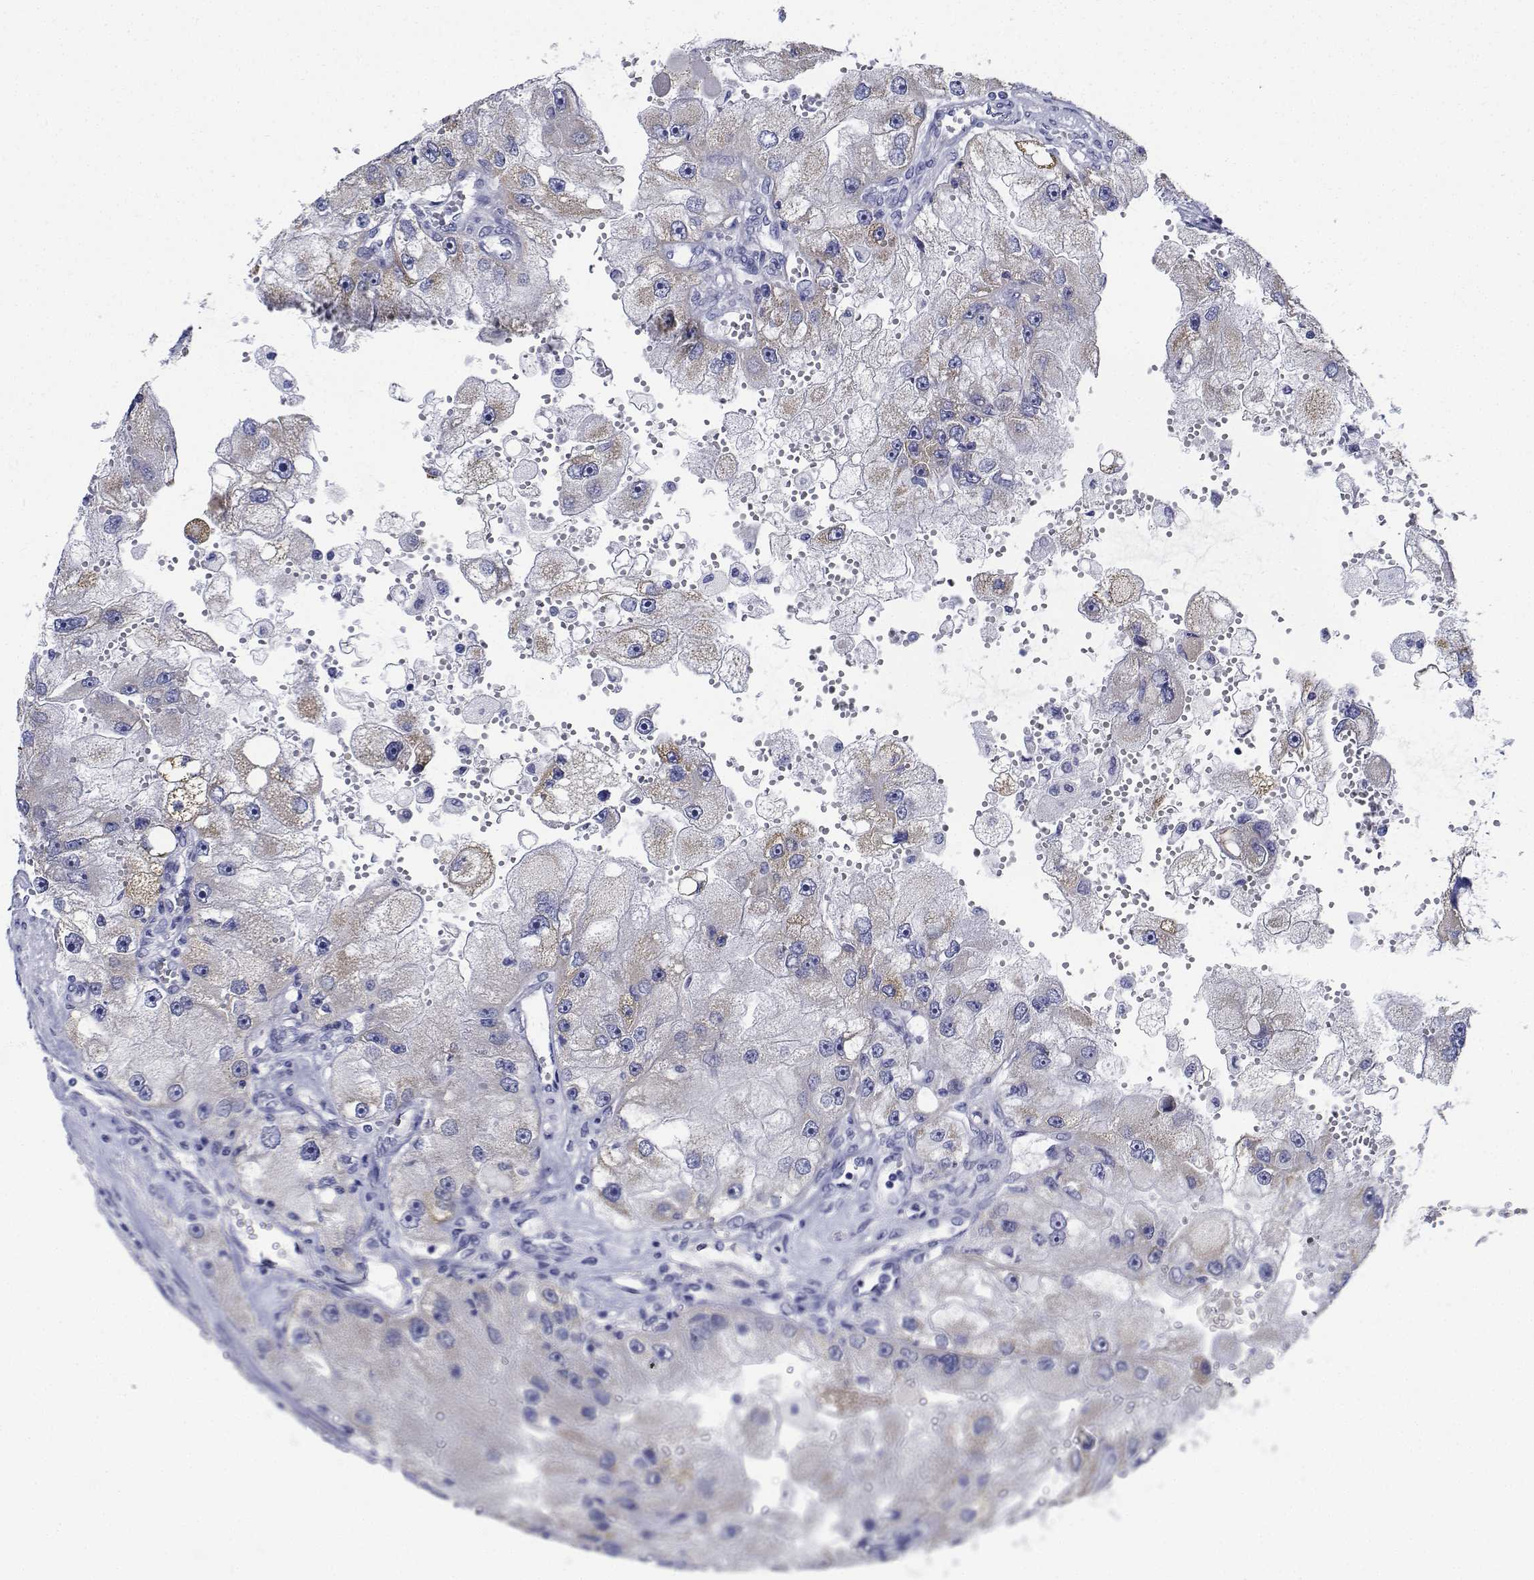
{"staining": {"intensity": "negative", "quantity": "none", "location": "none"}, "tissue": "renal cancer", "cell_type": "Tumor cells", "image_type": "cancer", "snomed": [{"axis": "morphology", "description": "Adenocarcinoma, NOS"}, {"axis": "topography", "description": "Kidney"}], "caption": "Micrograph shows no significant protein staining in tumor cells of renal cancer (adenocarcinoma).", "gene": "CDHR3", "patient": {"sex": "male", "age": 63}}